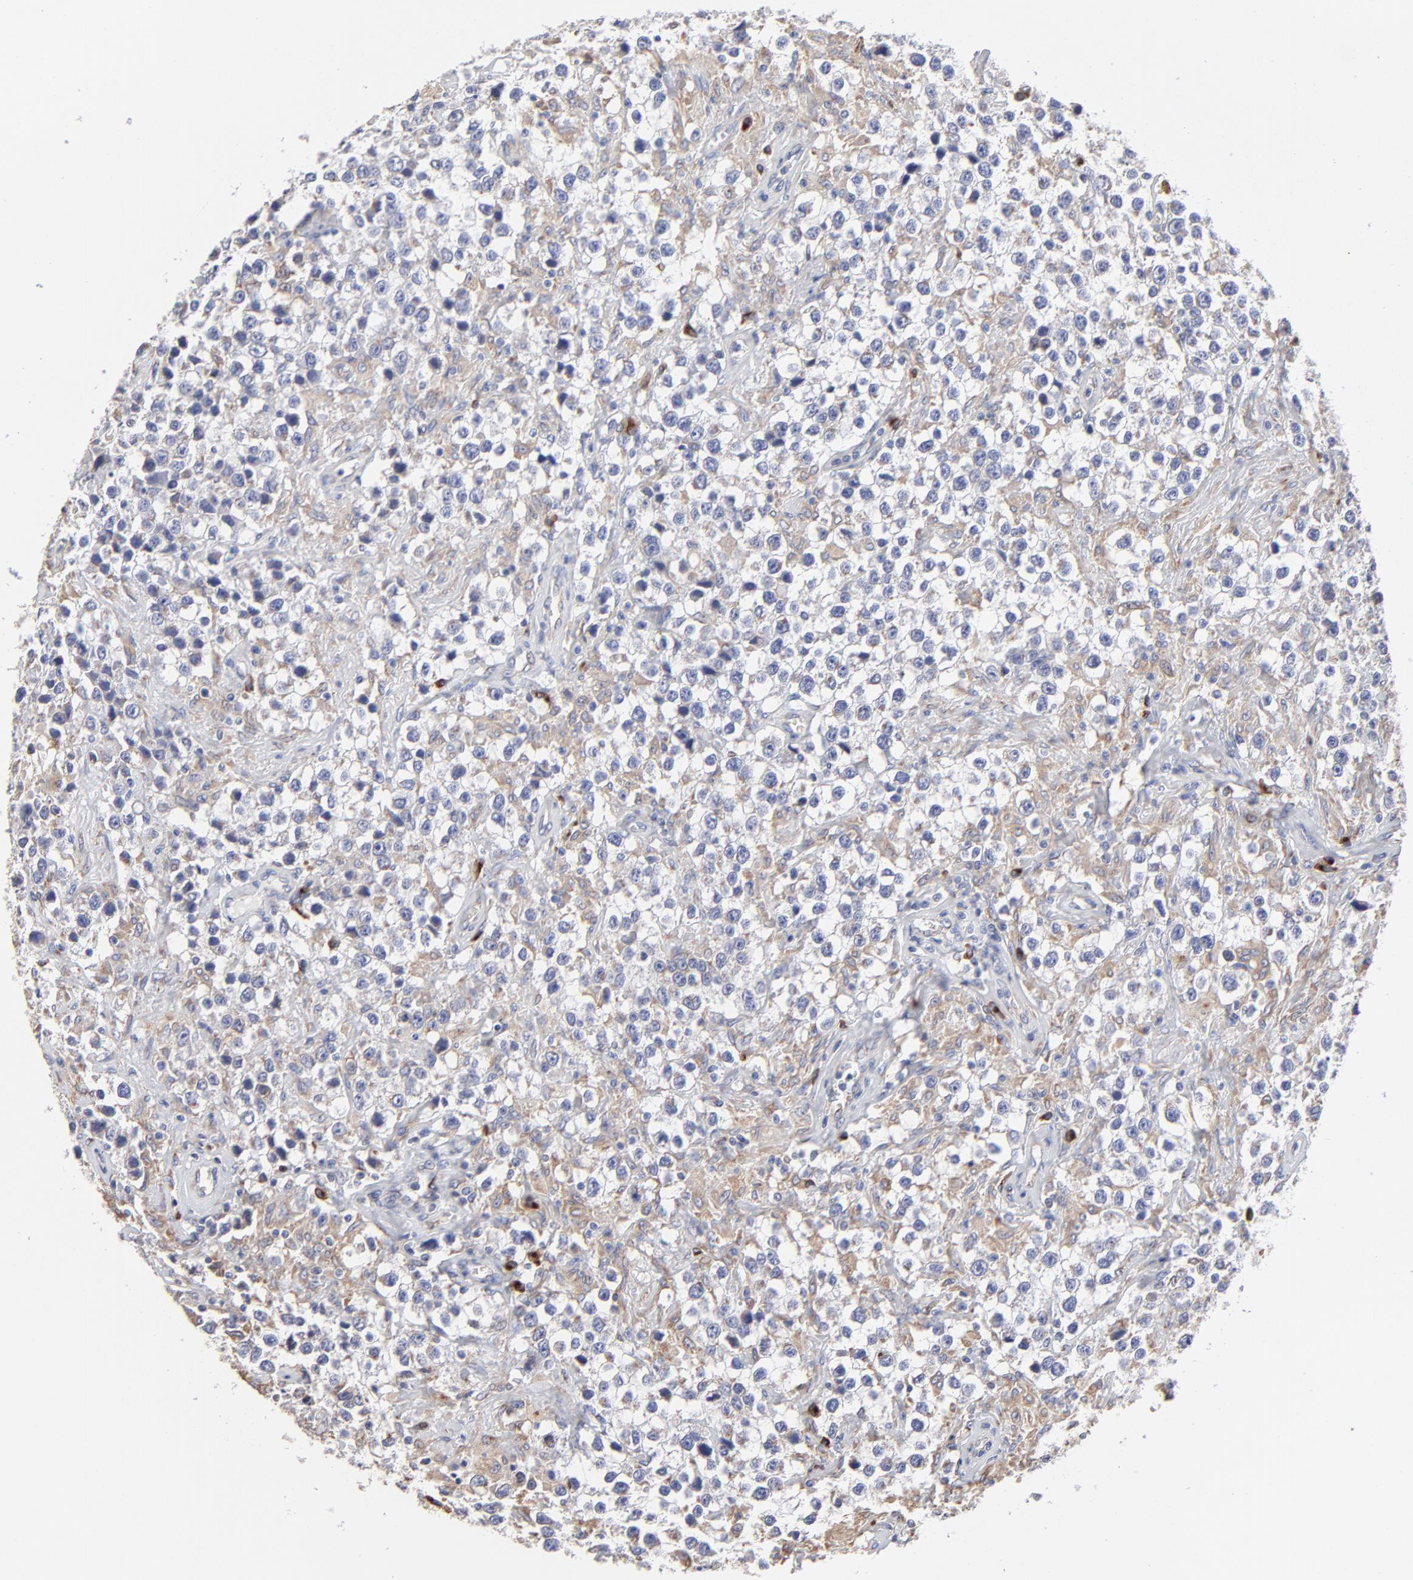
{"staining": {"intensity": "negative", "quantity": "none", "location": "none"}, "tissue": "testis cancer", "cell_type": "Tumor cells", "image_type": "cancer", "snomed": [{"axis": "morphology", "description": "Seminoma, NOS"}, {"axis": "topography", "description": "Testis"}], "caption": "Immunohistochemistry of testis seminoma exhibits no staining in tumor cells.", "gene": "LMAN1", "patient": {"sex": "male", "age": 43}}